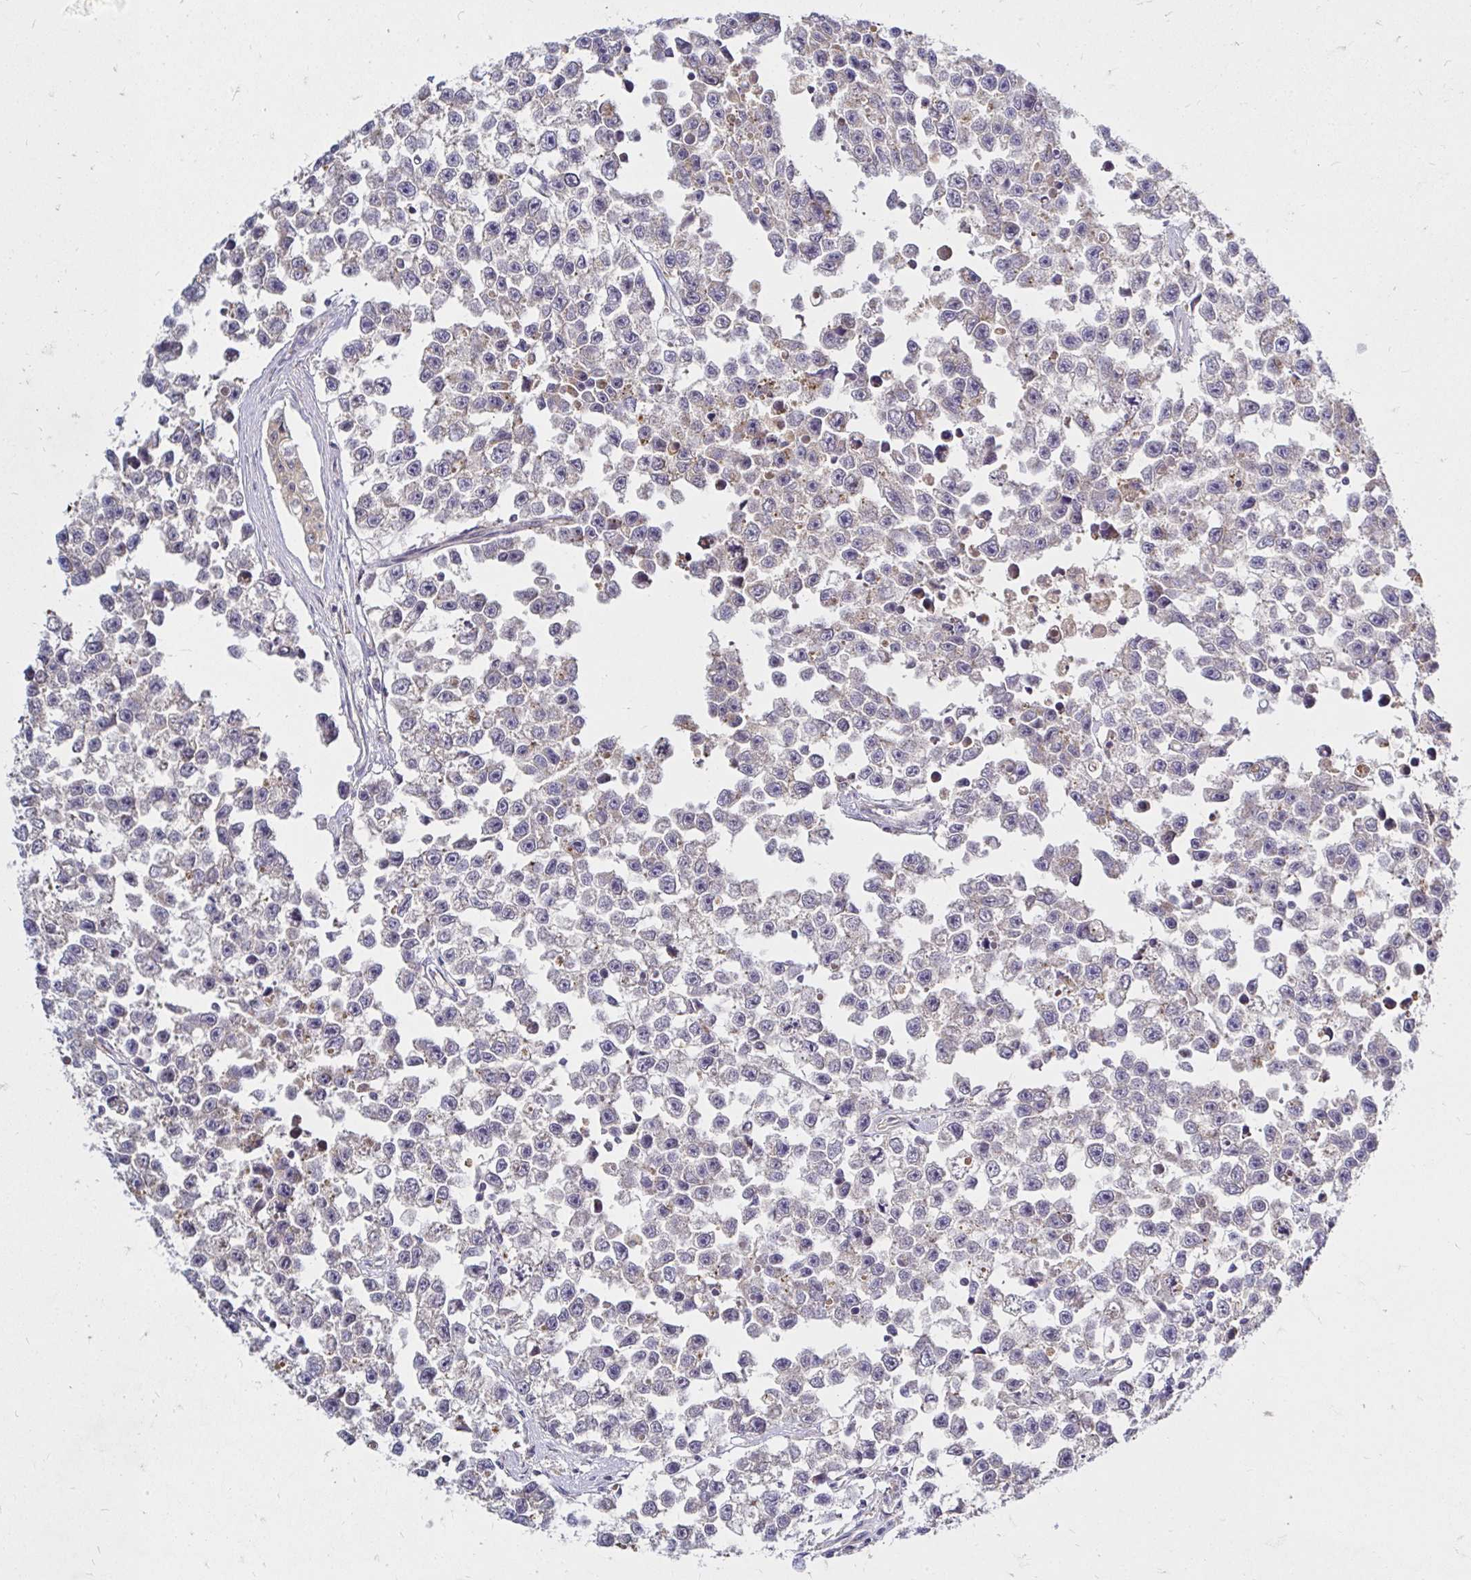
{"staining": {"intensity": "negative", "quantity": "none", "location": "none"}, "tissue": "testis cancer", "cell_type": "Tumor cells", "image_type": "cancer", "snomed": [{"axis": "morphology", "description": "Seminoma, NOS"}, {"axis": "topography", "description": "Testis"}], "caption": "Histopathology image shows no significant protein staining in tumor cells of seminoma (testis). (Immunohistochemistry, brightfield microscopy, high magnification).", "gene": "ARHGEF37", "patient": {"sex": "male", "age": 26}}